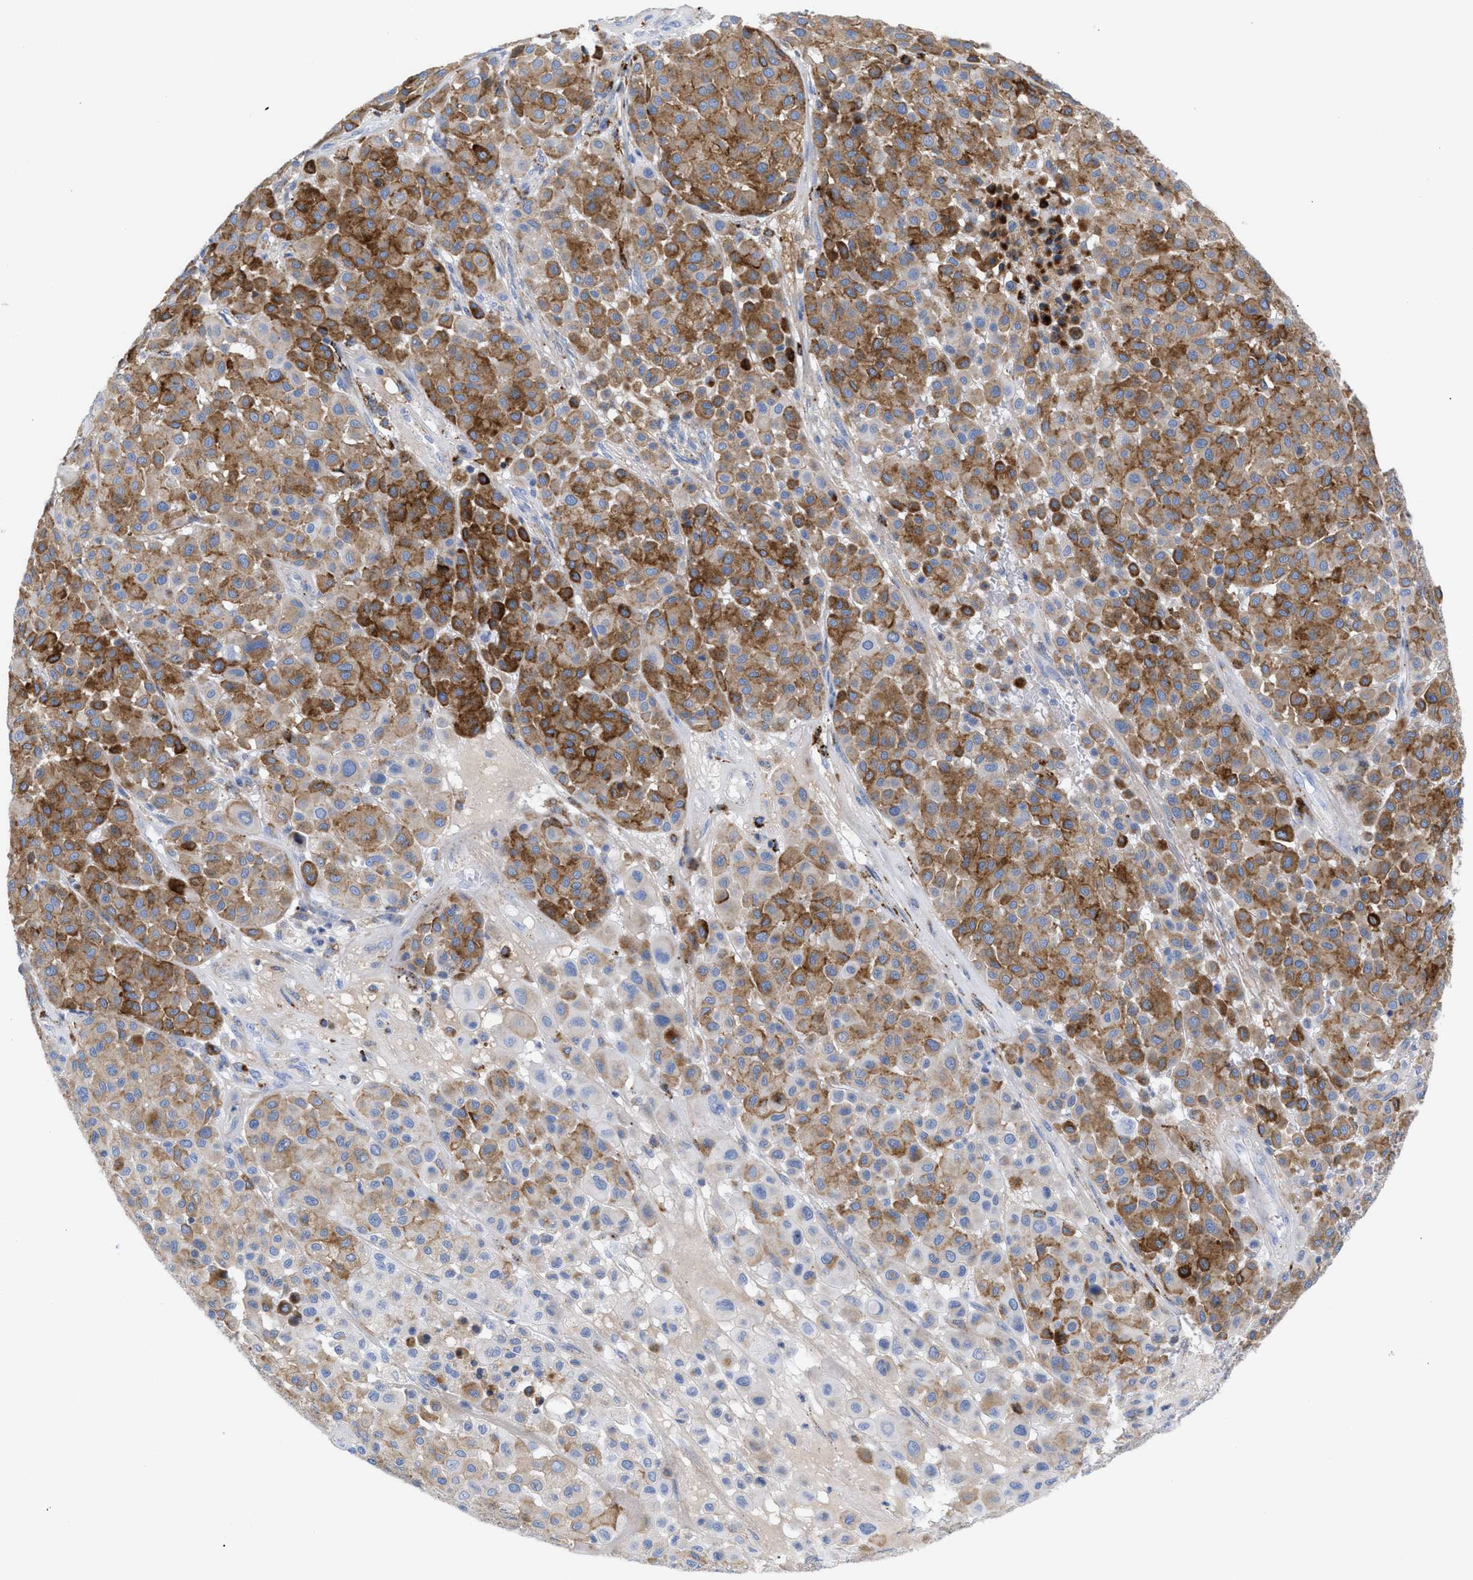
{"staining": {"intensity": "moderate", "quantity": ">75%", "location": "cytoplasmic/membranous"}, "tissue": "melanoma", "cell_type": "Tumor cells", "image_type": "cancer", "snomed": [{"axis": "morphology", "description": "Malignant melanoma, Metastatic site"}, {"axis": "topography", "description": "Soft tissue"}], "caption": "High-magnification brightfield microscopy of melanoma stained with DAB (3,3'-diaminobenzidine) (brown) and counterstained with hematoxylin (blue). tumor cells exhibit moderate cytoplasmic/membranous expression is appreciated in approximately>75% of cells.", "gene": "DRAM2", "patient": {"sex": "male", "age": 41}}